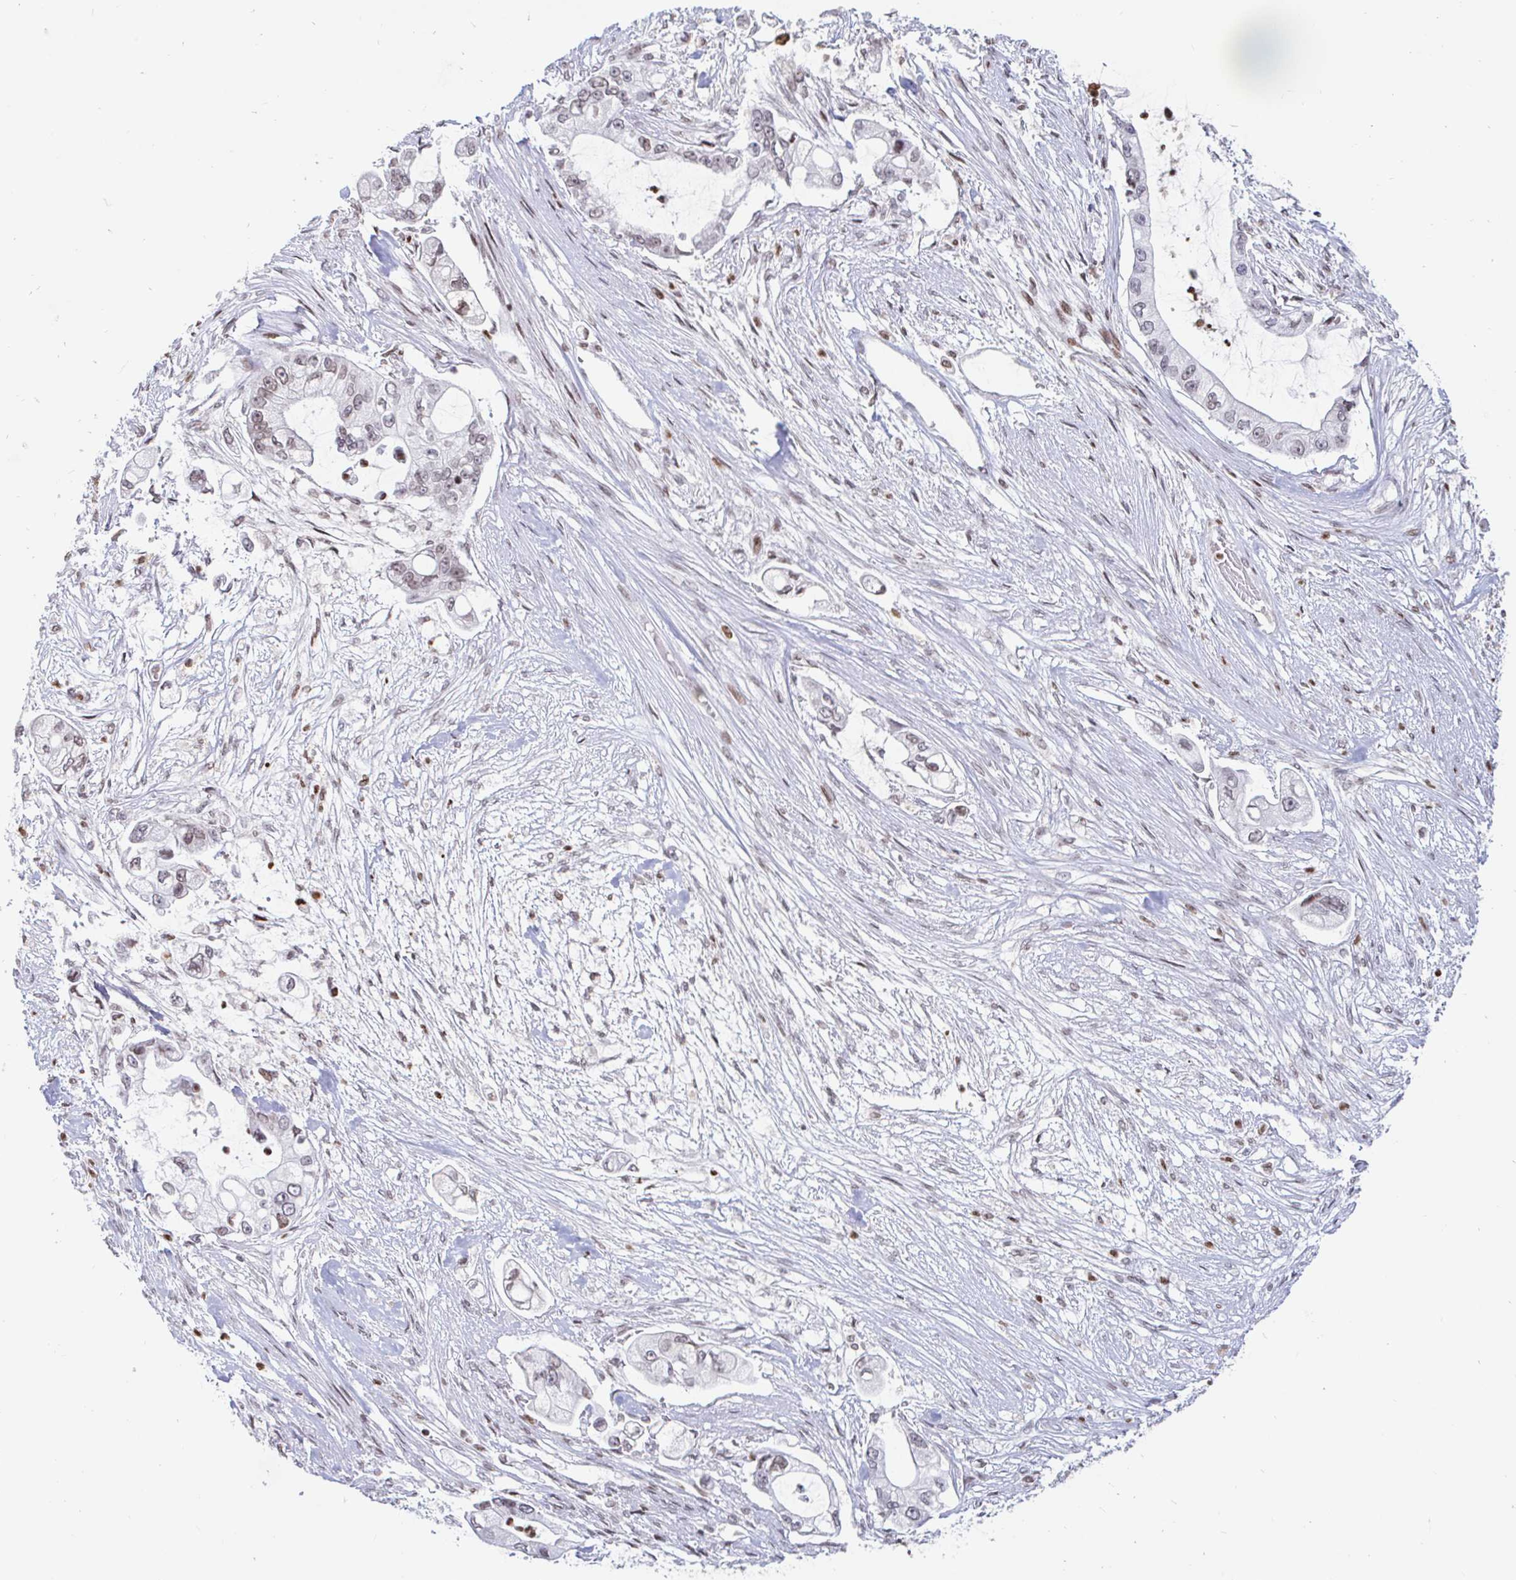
{"staining": {"intensity": "weak", "quantity": "<25%", "location": "nuclear"}, "tissue": "pancreatic cancer", "cell_type": "Tumor cells", "image_type": "cancer", "snomed": [{"axis": "morphology", "description": "Adenocarcinoma, NOS"}, {"axis": "topography", "description": "Pancreas"}], "caption": "The IHC histopathology image has no significant positivity in tumor cells of pancreatic cancer tissue.", "gene": "HOXC10", "patient": {"sex": "female", "age": 69}}